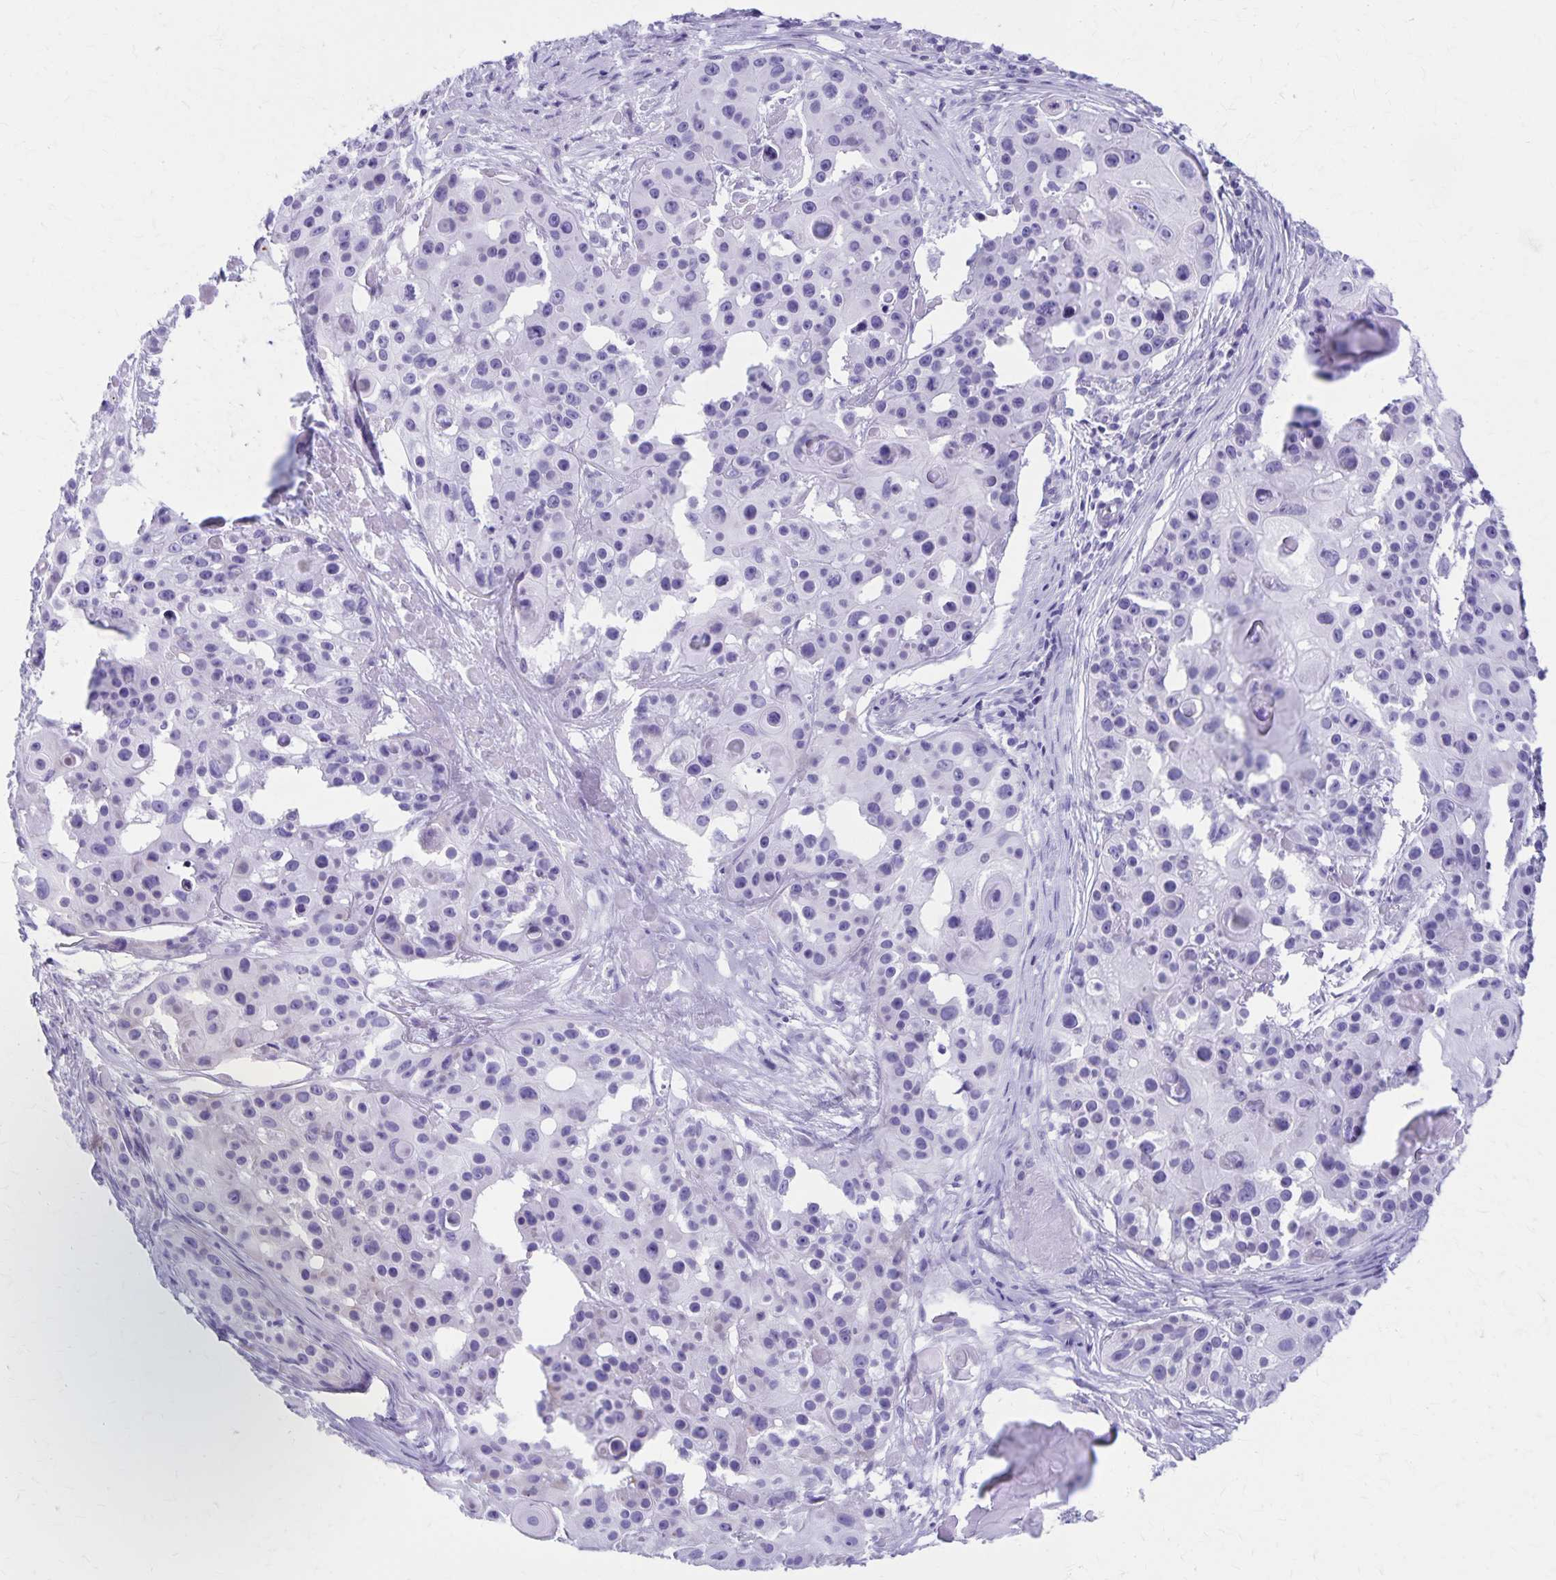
{"staining": {"intensity": "negative", "quantity": "none", "location": "none"}, "tissue": "skin cancer", "cell_type": "Tumor cells", "image_type": "cancer", "snomed": [{"axis": "morphology", "description": "Squamous cell carcinoma, NOS"}, {"axis": "topography", "description": "Skin"}], "caption": "Immunohistochemistry histopathology image of human squamous cell carcinoma (skin) stained for a protein (brown), which demonstrates no expression in tumor cells. The staining was performed using DAB (3,3'-diaminobenzidine) to visualize the protein expression in brown, while the nuclei were stained in blue with hematoxylin (Magnification: 20x).", "gene": "DEFA5", "patient": {"sex": "male", "age": 92}}